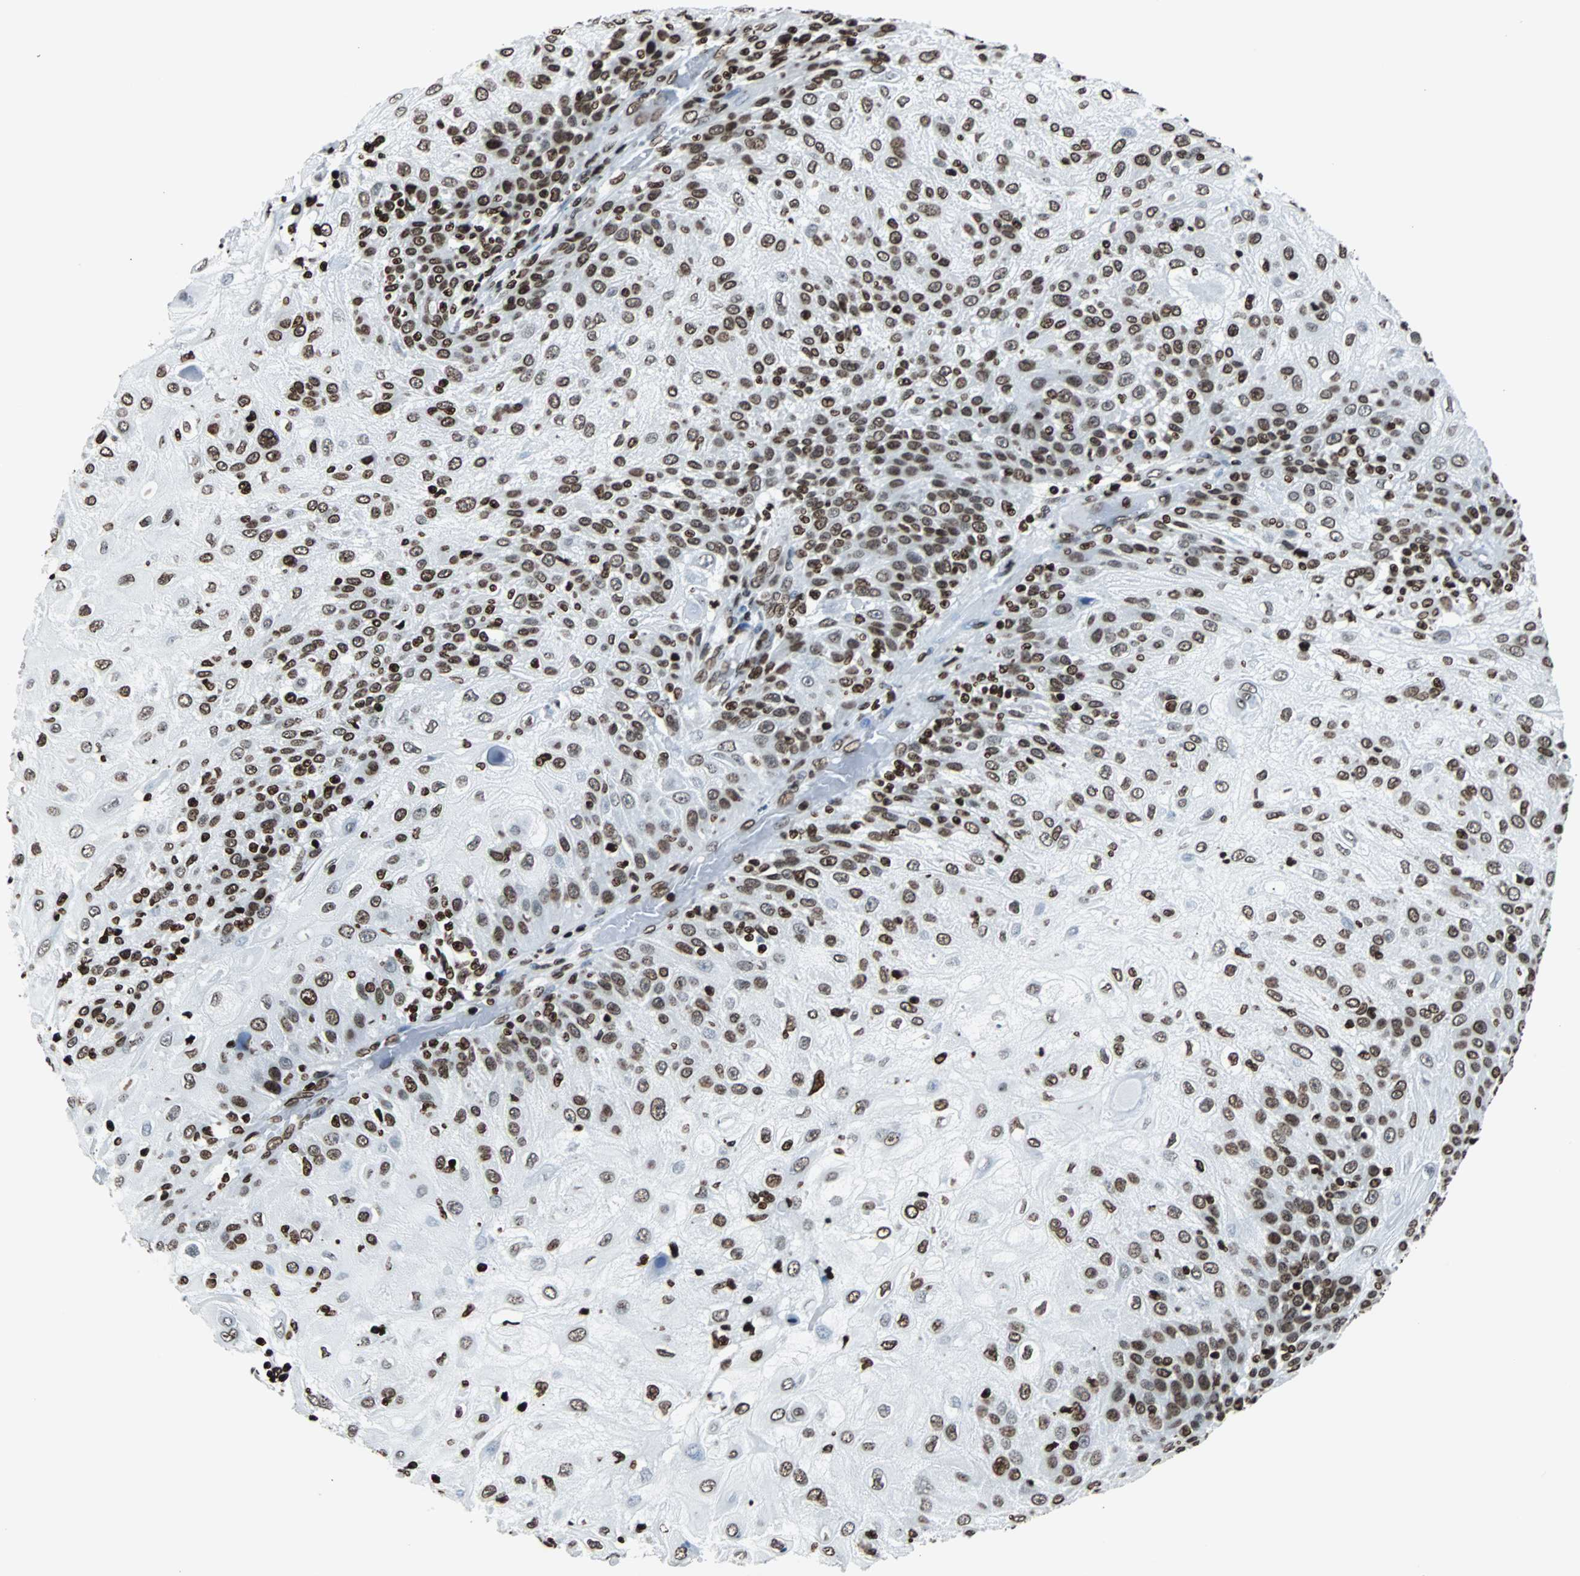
{"staining": {"intensity": "moderate", "quantity": ">75%", "location": "nuclear"}, "tissue": "skin cancer", "cell_type": "Tumor cells", "image_type": "cancer", "snomed": [{"axis": "morphology", "description": "Normal tissue, NOS"}, {"axis": "morphology", "description": "Squamous cell carcinoma, NOS"}, {"axis": "topography", "description": "Skin"}], "caption": "Skin cancer (squamous cell carcinoma) was stained to show a protein in brown. There is medium levels of moderate nuclear positivity in about >75% of tumor cells.", "gene": "H2BC18", "patient": {"sex": "female", "age": 83}}